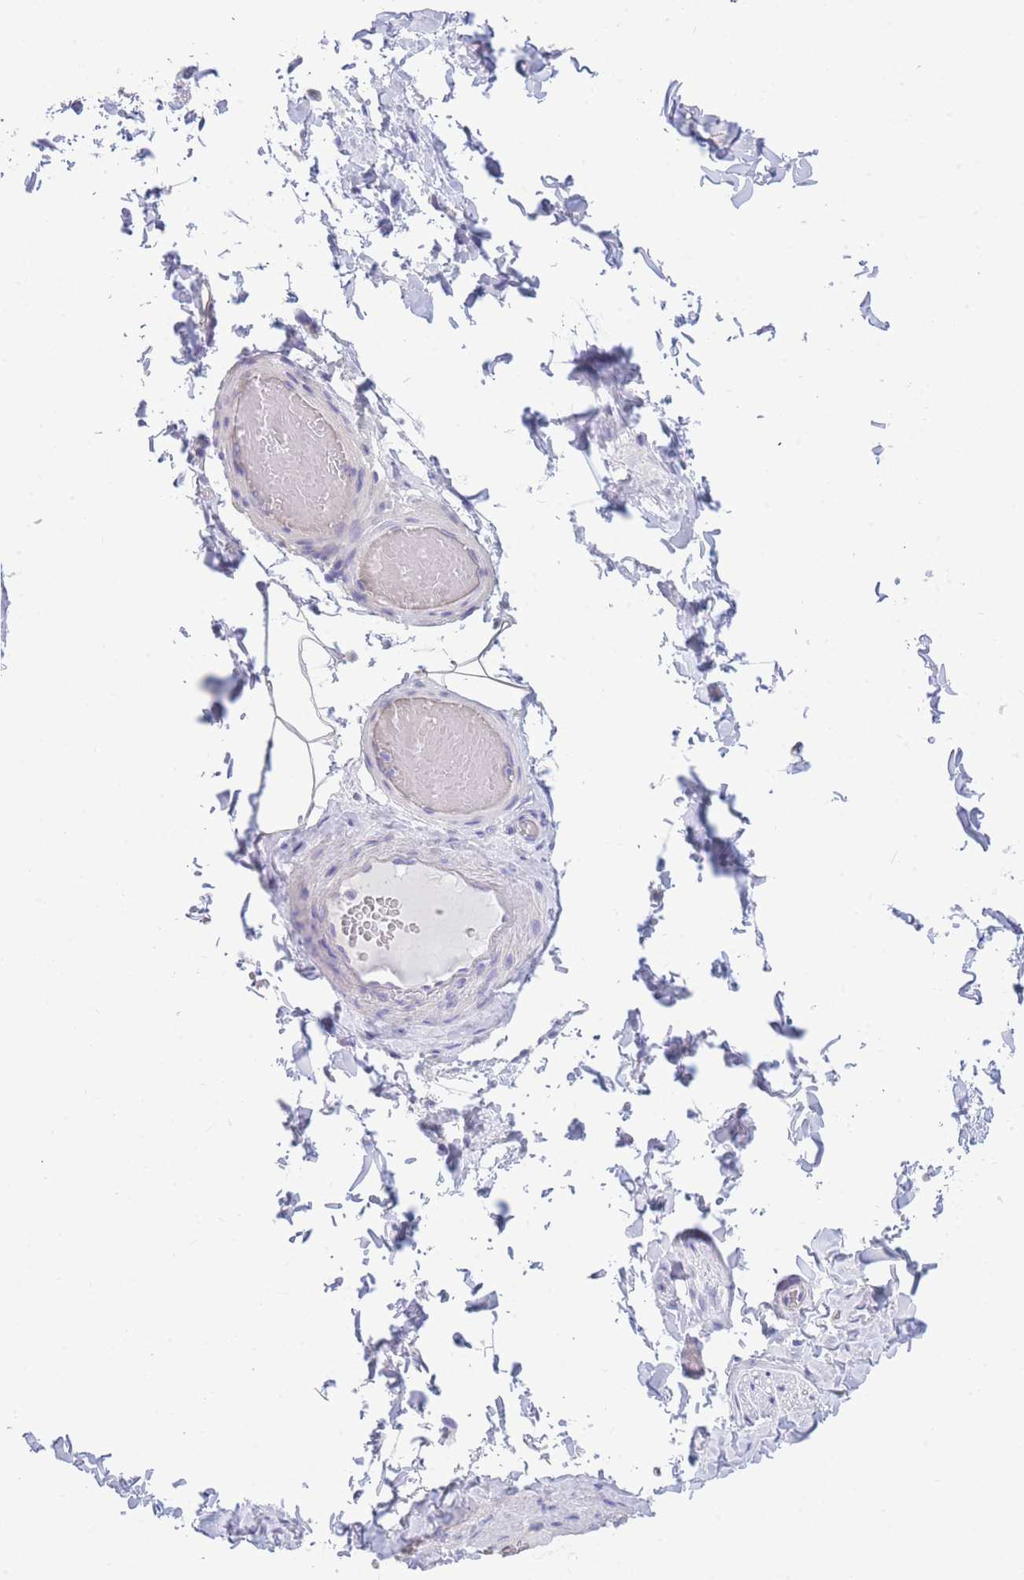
{"staining": {"intensity": "negative", "quantity": "none", "location": "none"}, "tissue": "adipose tissue", "cell_type": "Adipocytes", "image_type": "normal", "snomed": [{"axis": "morphology", "description": "Normal tissue, NOS"}, {"axis": "topography", "description": "Soft tissue"}, {"axis": "topography", "description": "Vascular tissue"}, {"axis": "topography", "description": "Peripheral nerve tissue"}], "caption": "Adipocytes show no significant protein positivity in benign adipose tissue.", "gene": "DHRS11", "patient": {"sex": "male", "age": 32}}